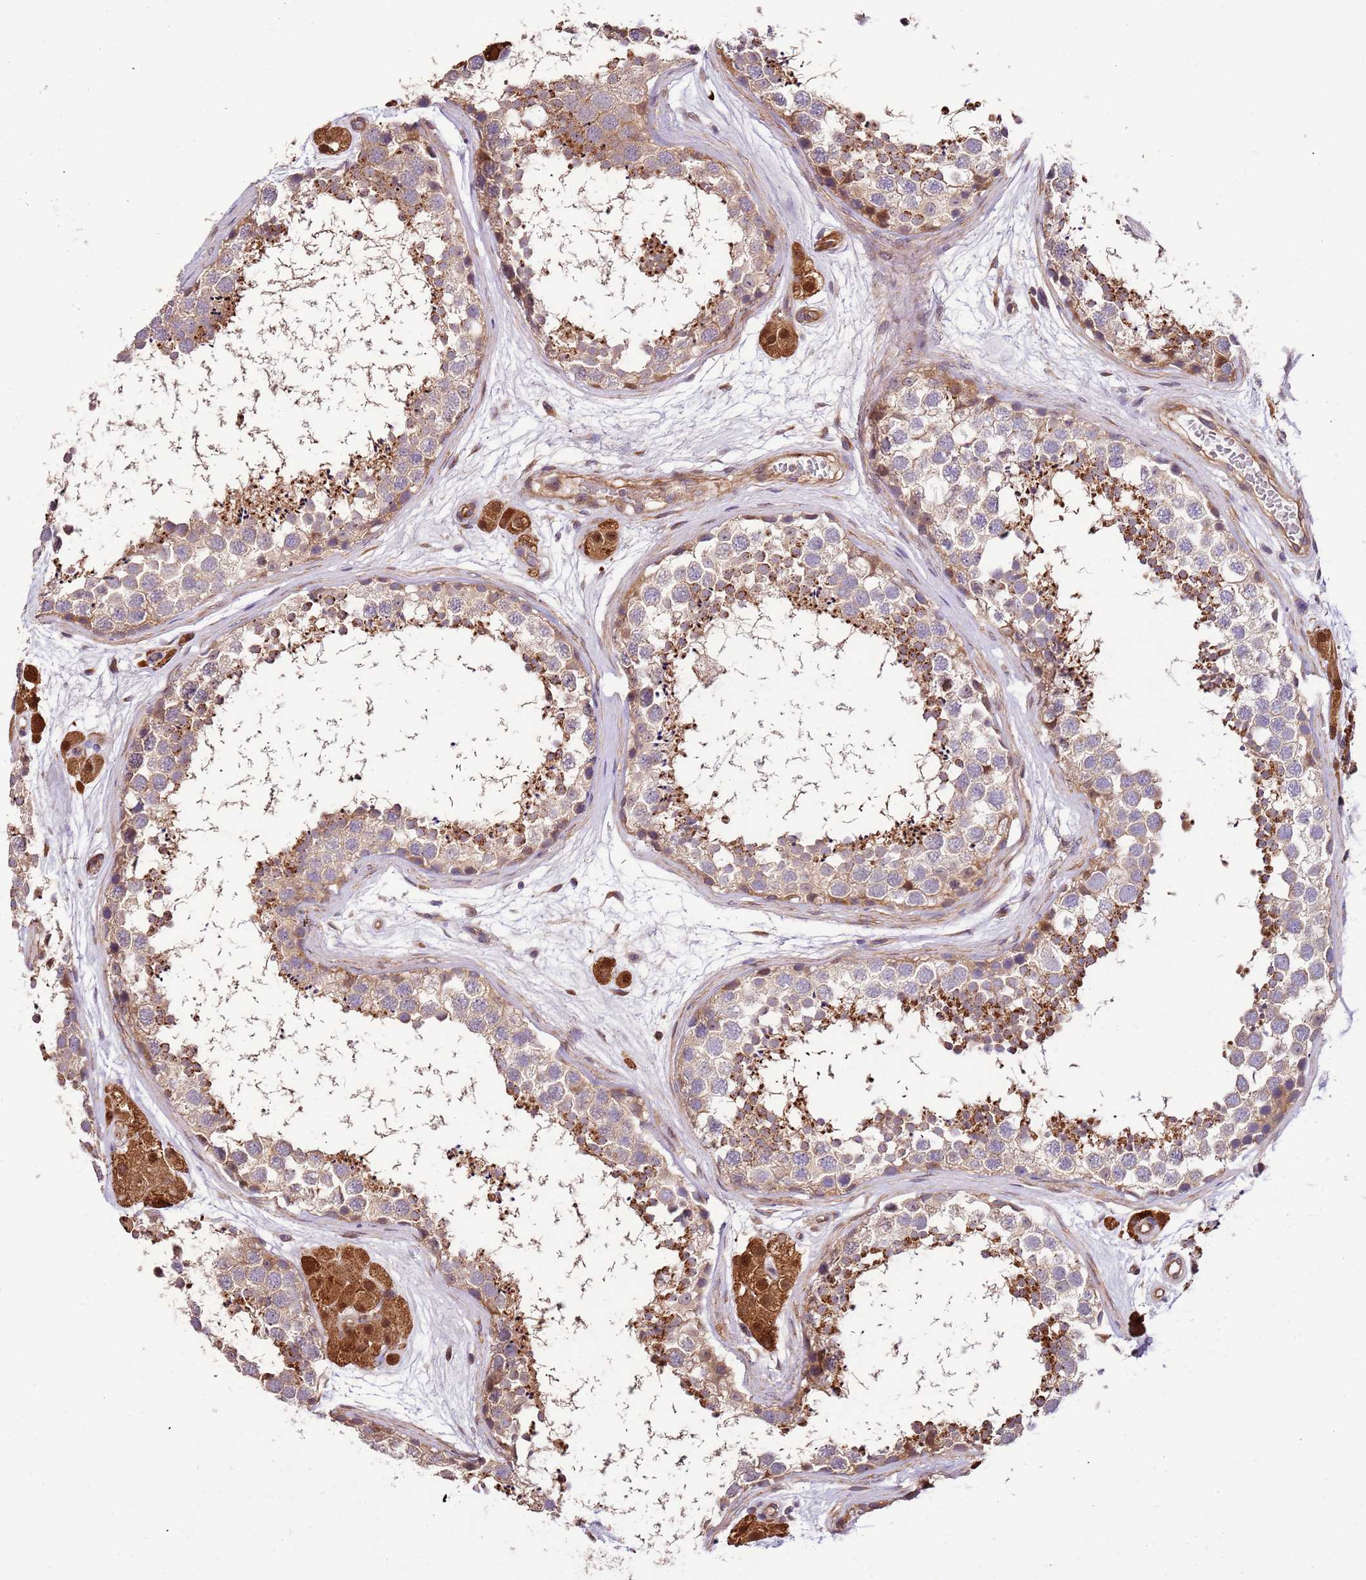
{"staining": {"intensity": "moderate", "quantity": "<25%", "location": "cytoplasmic/membranous"}, "tissue": "testis", "cell_type": "Cells in seminiferous ducts", "image_type": "normal", "snomed": [{"axis": "morphology", "description": "Normal tissue, NOS"}, {"axis": "topography", "description": "Testis"}], "caption": "Unremarkable testis was stained to show a protein in brown. There is low levels of moderate cytoplasmic/membranous staining in approximately <25% of cells in seminiferous ducts.", "gene": "LAMB4", "patient": {"sex": "male", "age": 56}}